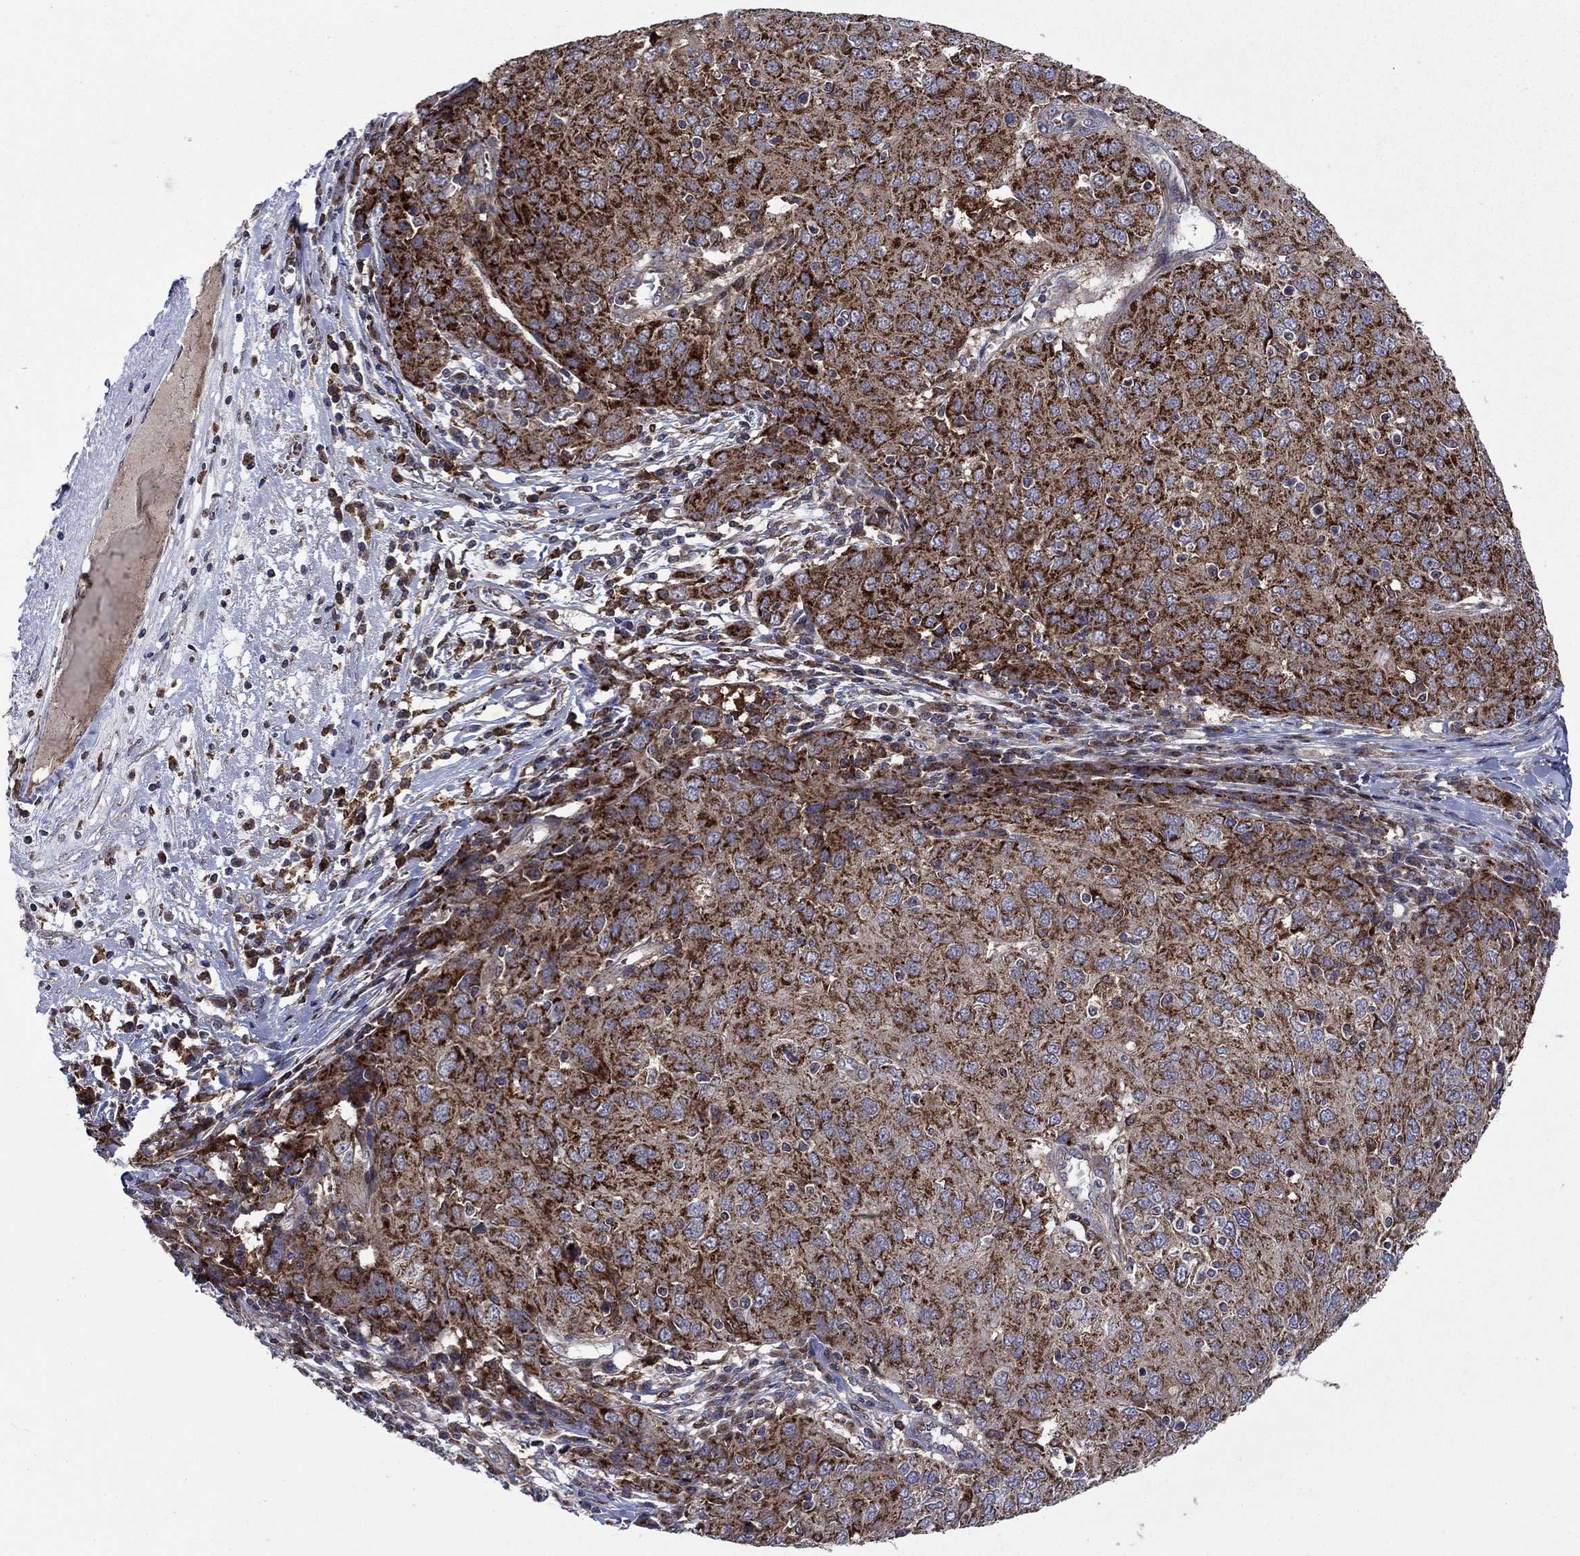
{"staining": {"intensity": "strong", "quantity": ">75%", "location": "cytoplasmic/membranous"}, "tissue": "ovarian cancer", "cell_type": "Tumor cells", "image_type": "cancer", "snomed": [{"axis": "morphology", "description": "Carcinoma, endometroid"}, {"axis": "topography", "description": "Ovary"}], "caption": "Strong cytoplasmic/membranous positivity for a protein is identified in about >75% of tumor cells of endometroid carcinoma (ovarian) using IHC.", "gene": "RNF19B", "patient": {"sex": "female", "age": 50}}